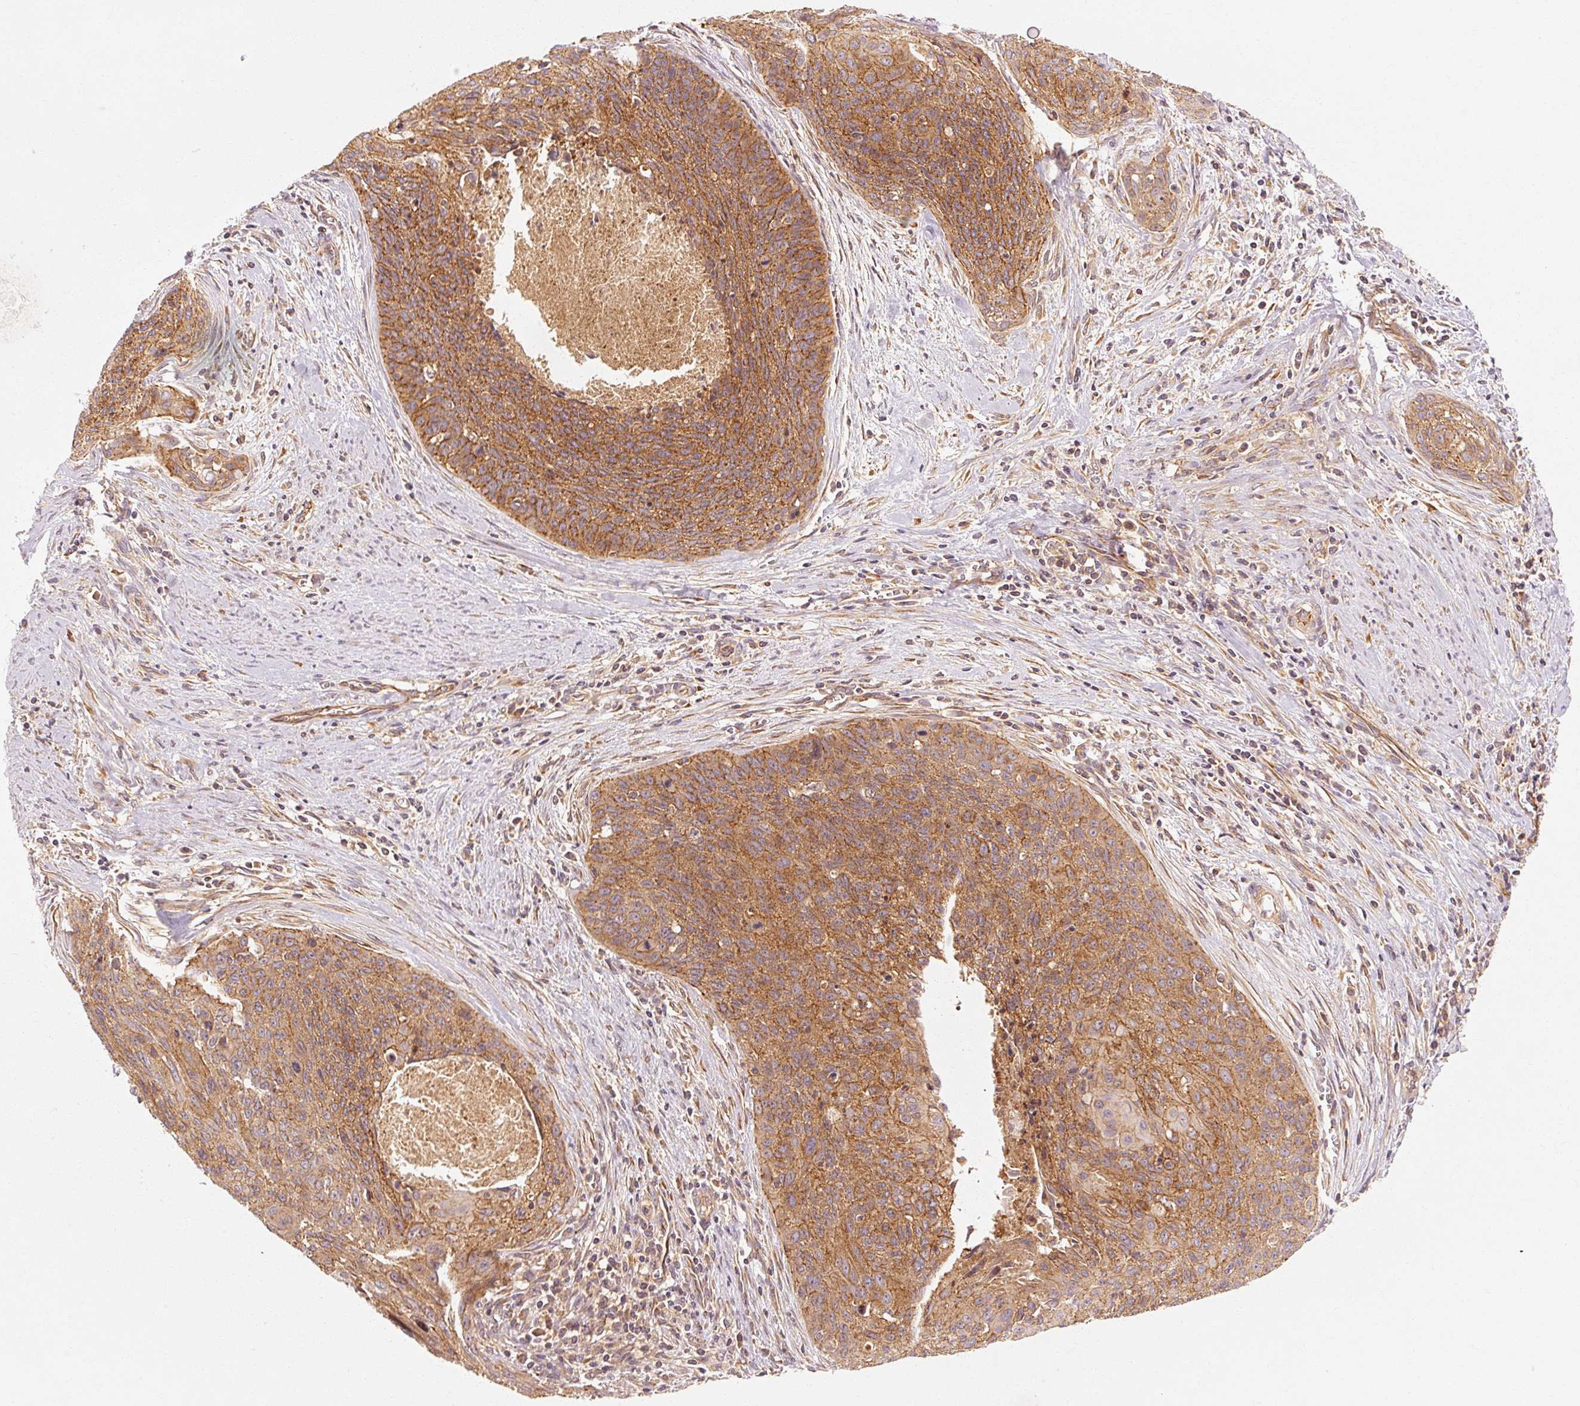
{"staining": {"intensity": "moderate", "quantity": ">75%", "location": "cytoplasmic/membranous"}, "tissue": "cervical cancer", "cell_type": "Tumor cells", "image_type": "cancer", "snomed": [{"axis": "morphology", "description": "Squamous cell carcinoma, NOS"}, {"axis": "topography", "description": "Cervix"}], "caption": "IHC (DAB) staining of human cervical squamous cell carcinoma reveals moderate cytoplasmic/membranous protein expression in about >75% of tumor cells.", "gene": "CTNNA1", "patient": {"sex": "female", "age": 55}}